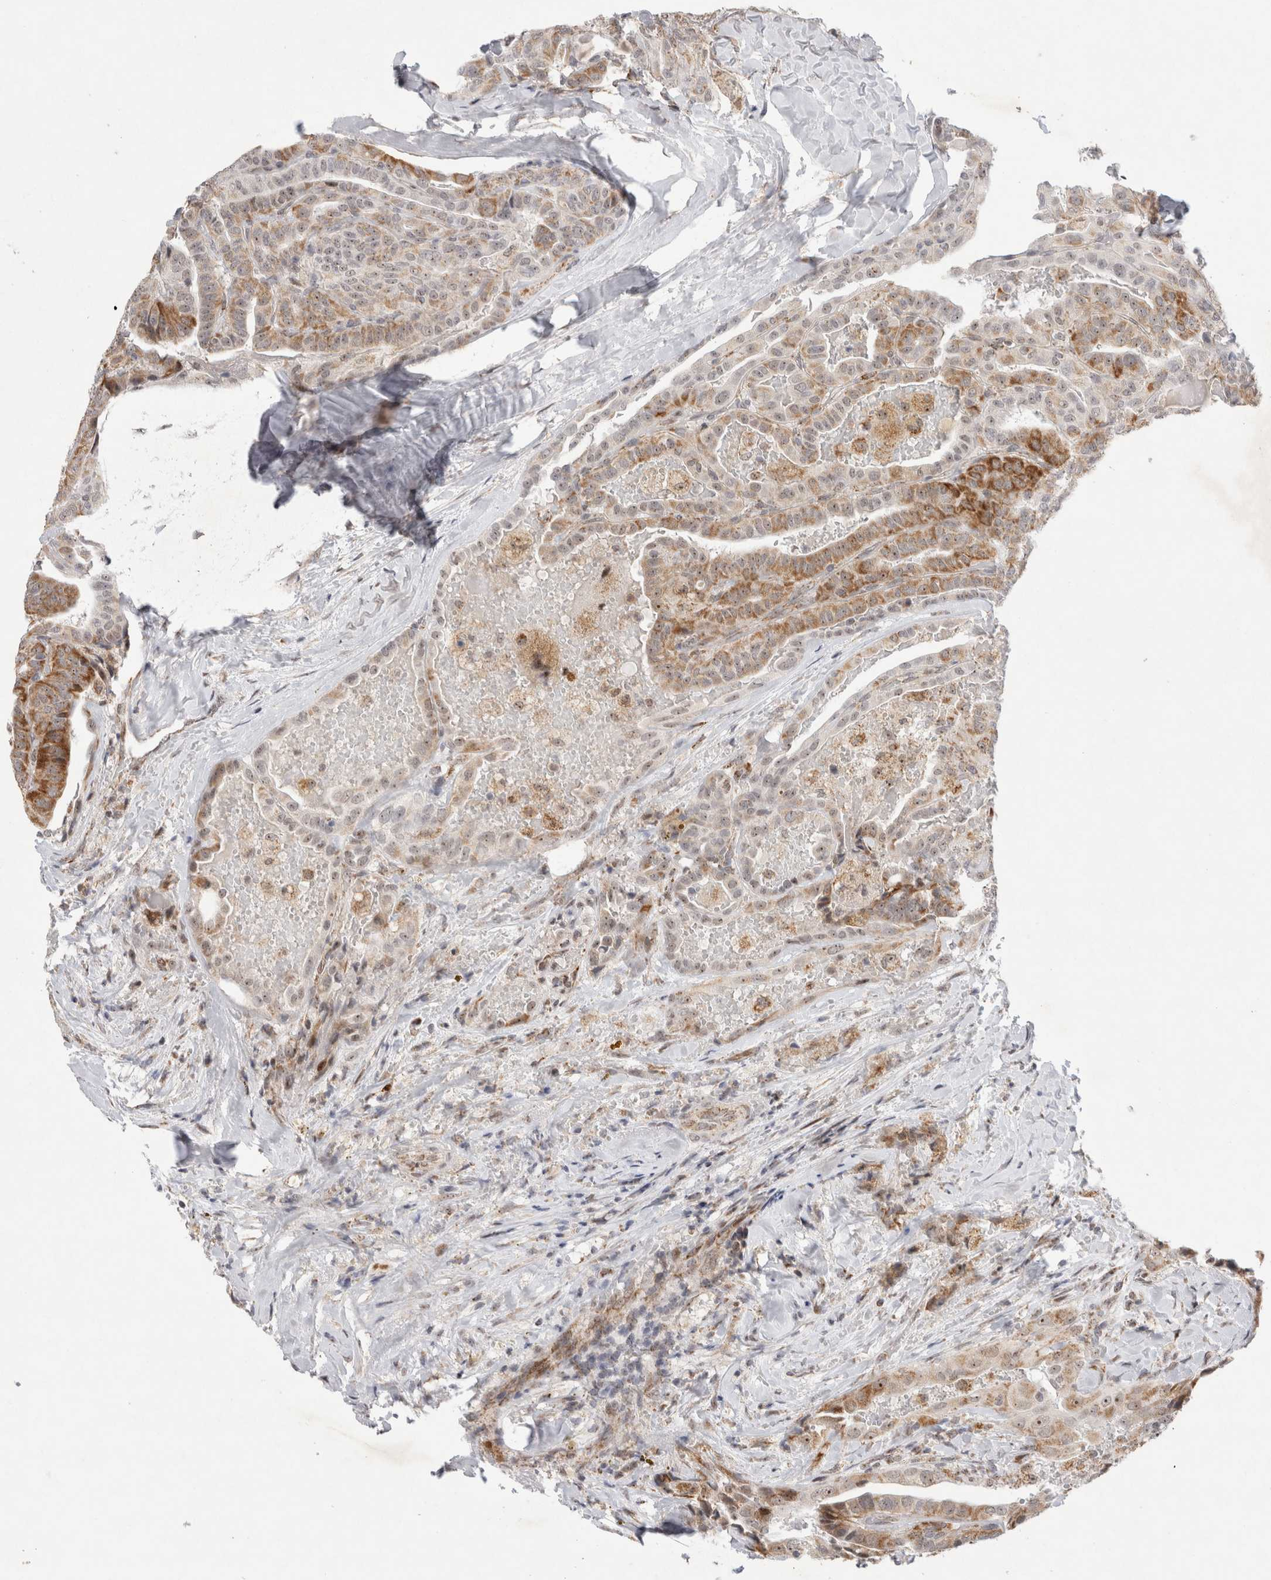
{"staining": {"intensity": "strong", "quantity": "25%-75%", "location": "cytoplasmic/membranous,nuclear"}, "tissue": "thyroid cancer", "cell_type": "Tumor cells", "image_type": "cancer", "snomed": [{"axis": "morphology", "description": "Papillary adenocarcinoma, NOS"}, {"axis": "topography", "description": "Thyroid gland"}], "caption": "High-magnification brightfield microscopy of thyroid cancer (papillary adenocarcinoma) stained with DAB (brown) and counterstained with hematoxylin (blue). tumor cells exhibit strong cytoplasmic/membranous and nuclear staining is present in approximately25%-75% of cells.", "gene": "MRPL37", "patient": {"sex": "male", "age": 77}}